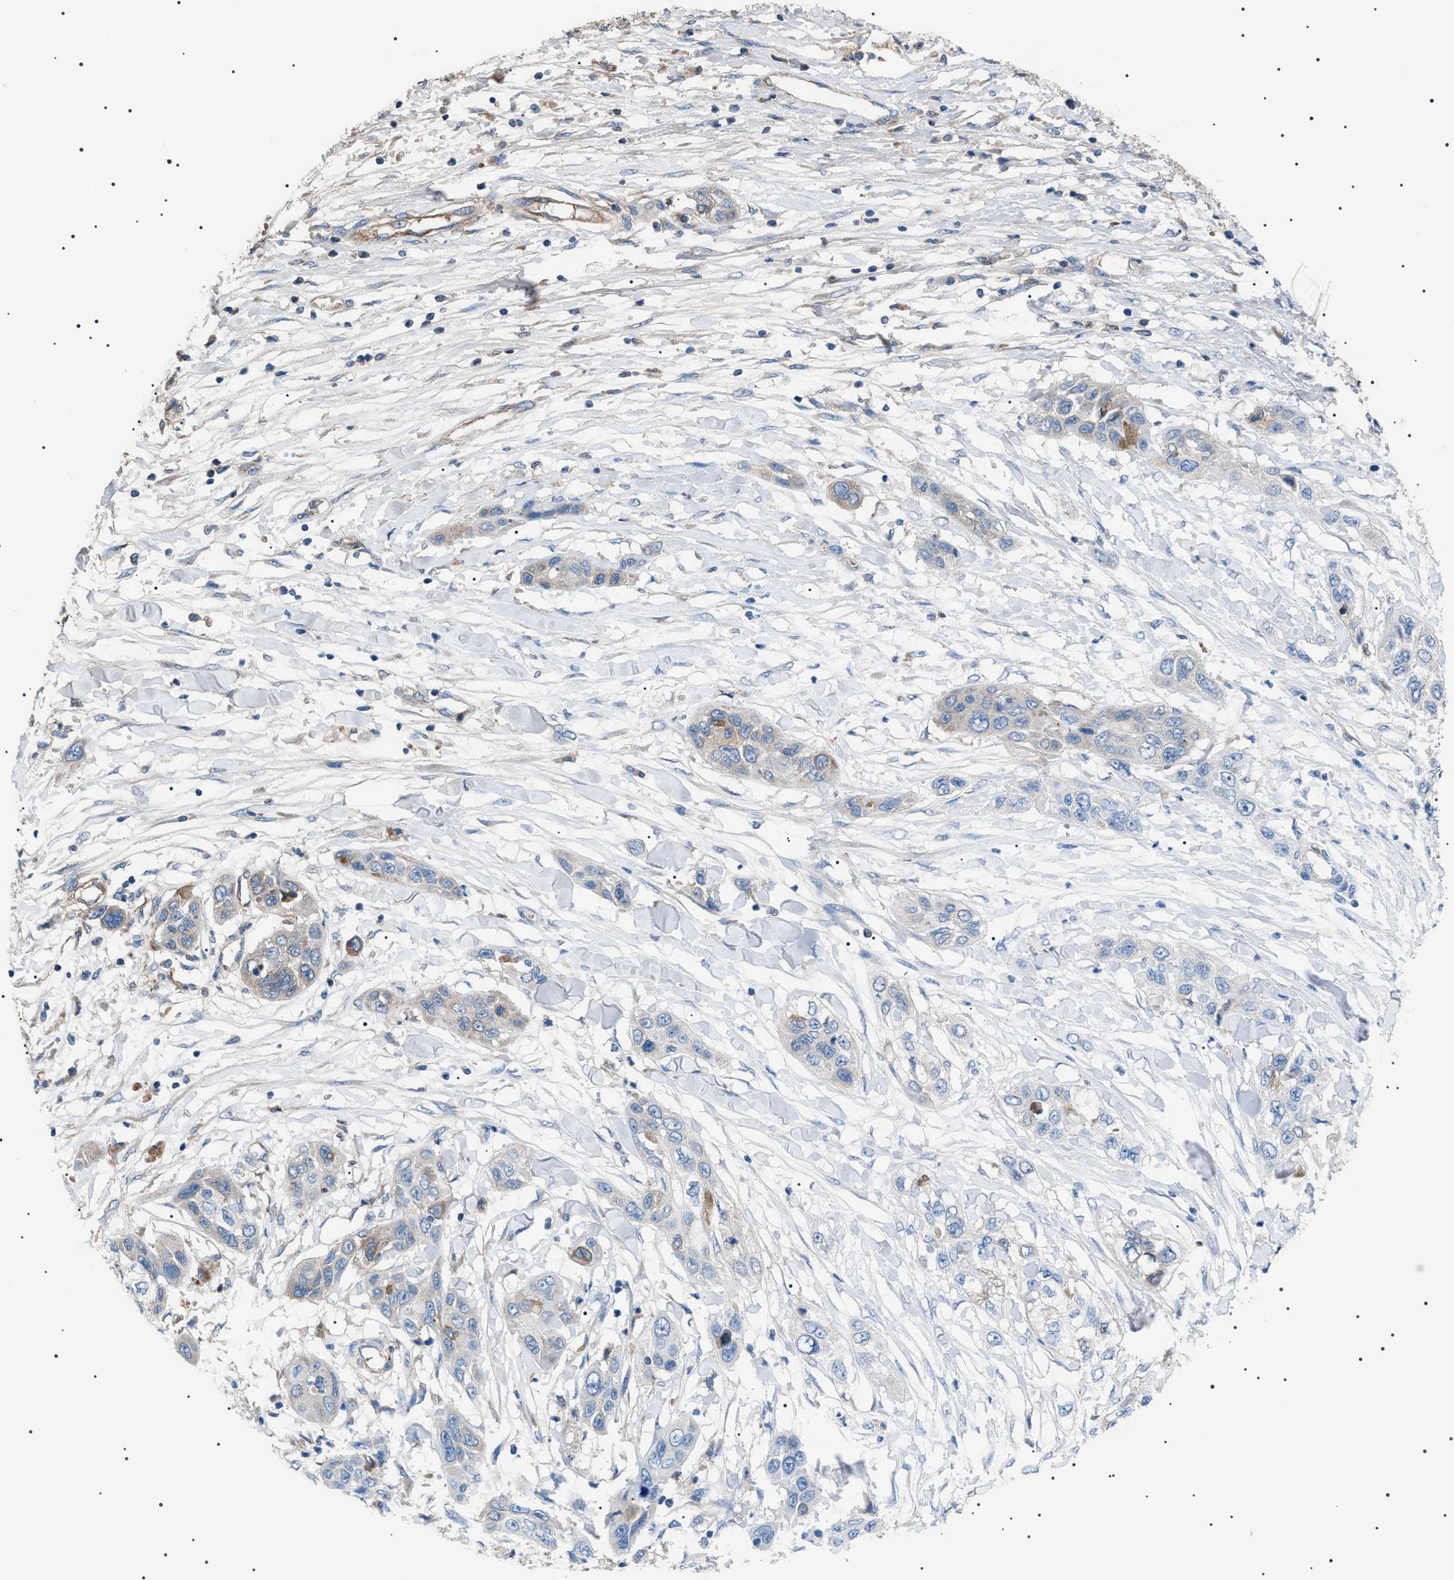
{"staining": {"intensity": "weak", "quantity": "<25%", "location": "cytoplasmic/membranous"}, "tissue": "pancreatic cancer", "cell_type": "Tumor cells", "image_type": "cancer", "snomed": [{"axis": "morphology", "description": "Adenocarcinoma, NOS"}, {"axis": "topography", "description": "Pancreas"}], "caption": "The immunohistochemistry photomicrograph has no significant staining in tumor cells of pancreatic cancer tissue.", "gene": "LPA", "patient": {"sex": "female", "age": 70}}